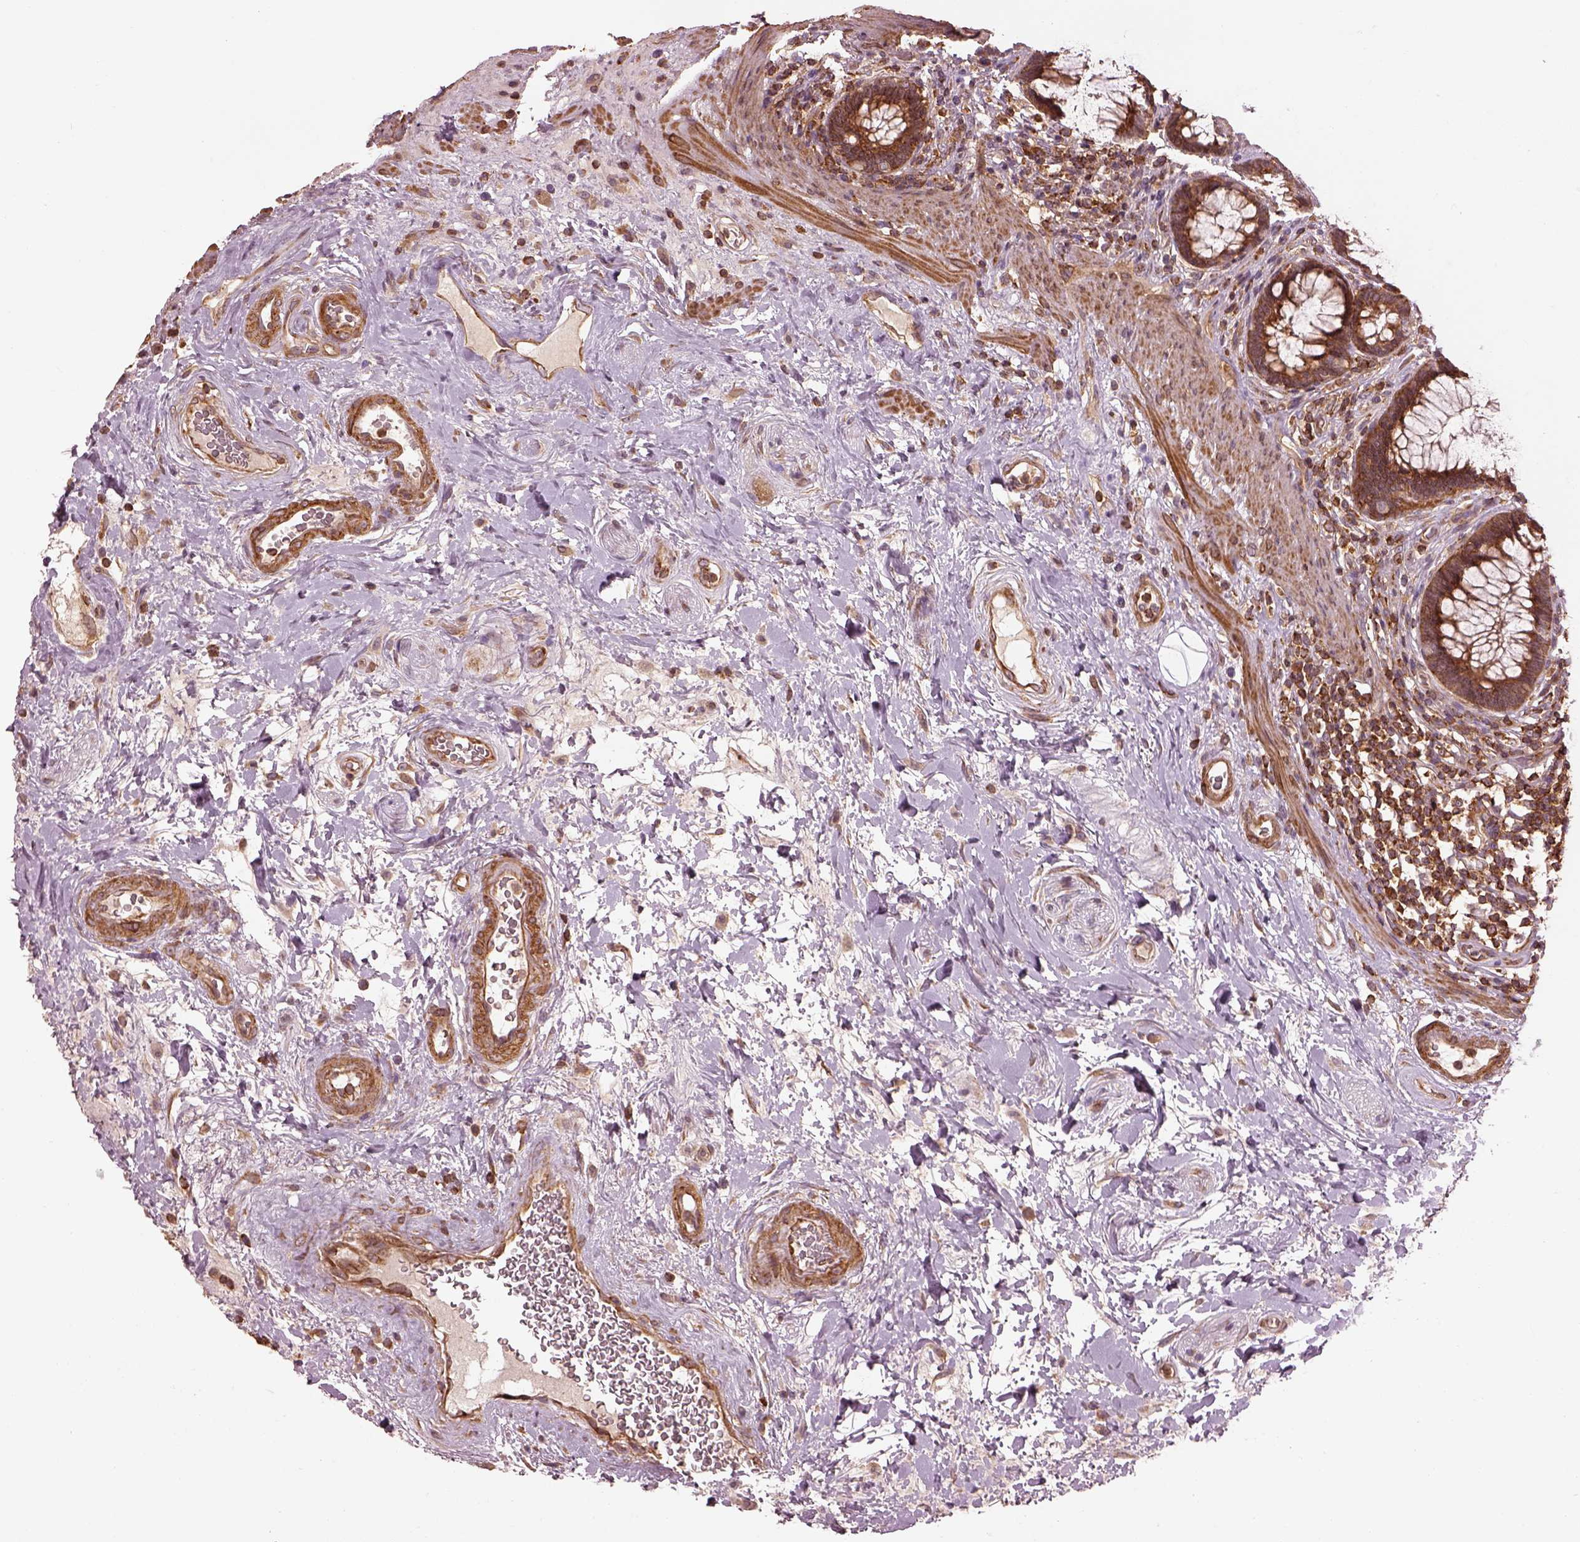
{"staining": {"intensity": "strong", "quantity": ">75%", "location": "cytoplasmic/membranous"}, "tissue": "rectum", "cell_type": "Glandular cells", "image_type": "normal", "snomed": [{"axis": "morphology", "description": "Normal tissue, NOS"}, {"axis": "topography", "description": "Rectum"}], "caption": "Immunohistochemical staining of benign rectum demonstrates high levels of strong cytoplasmic/membranous expression in about >75% of glandular cells.", "gene": "LSM14A", "patient": {"sex": "male", "age": 72}}